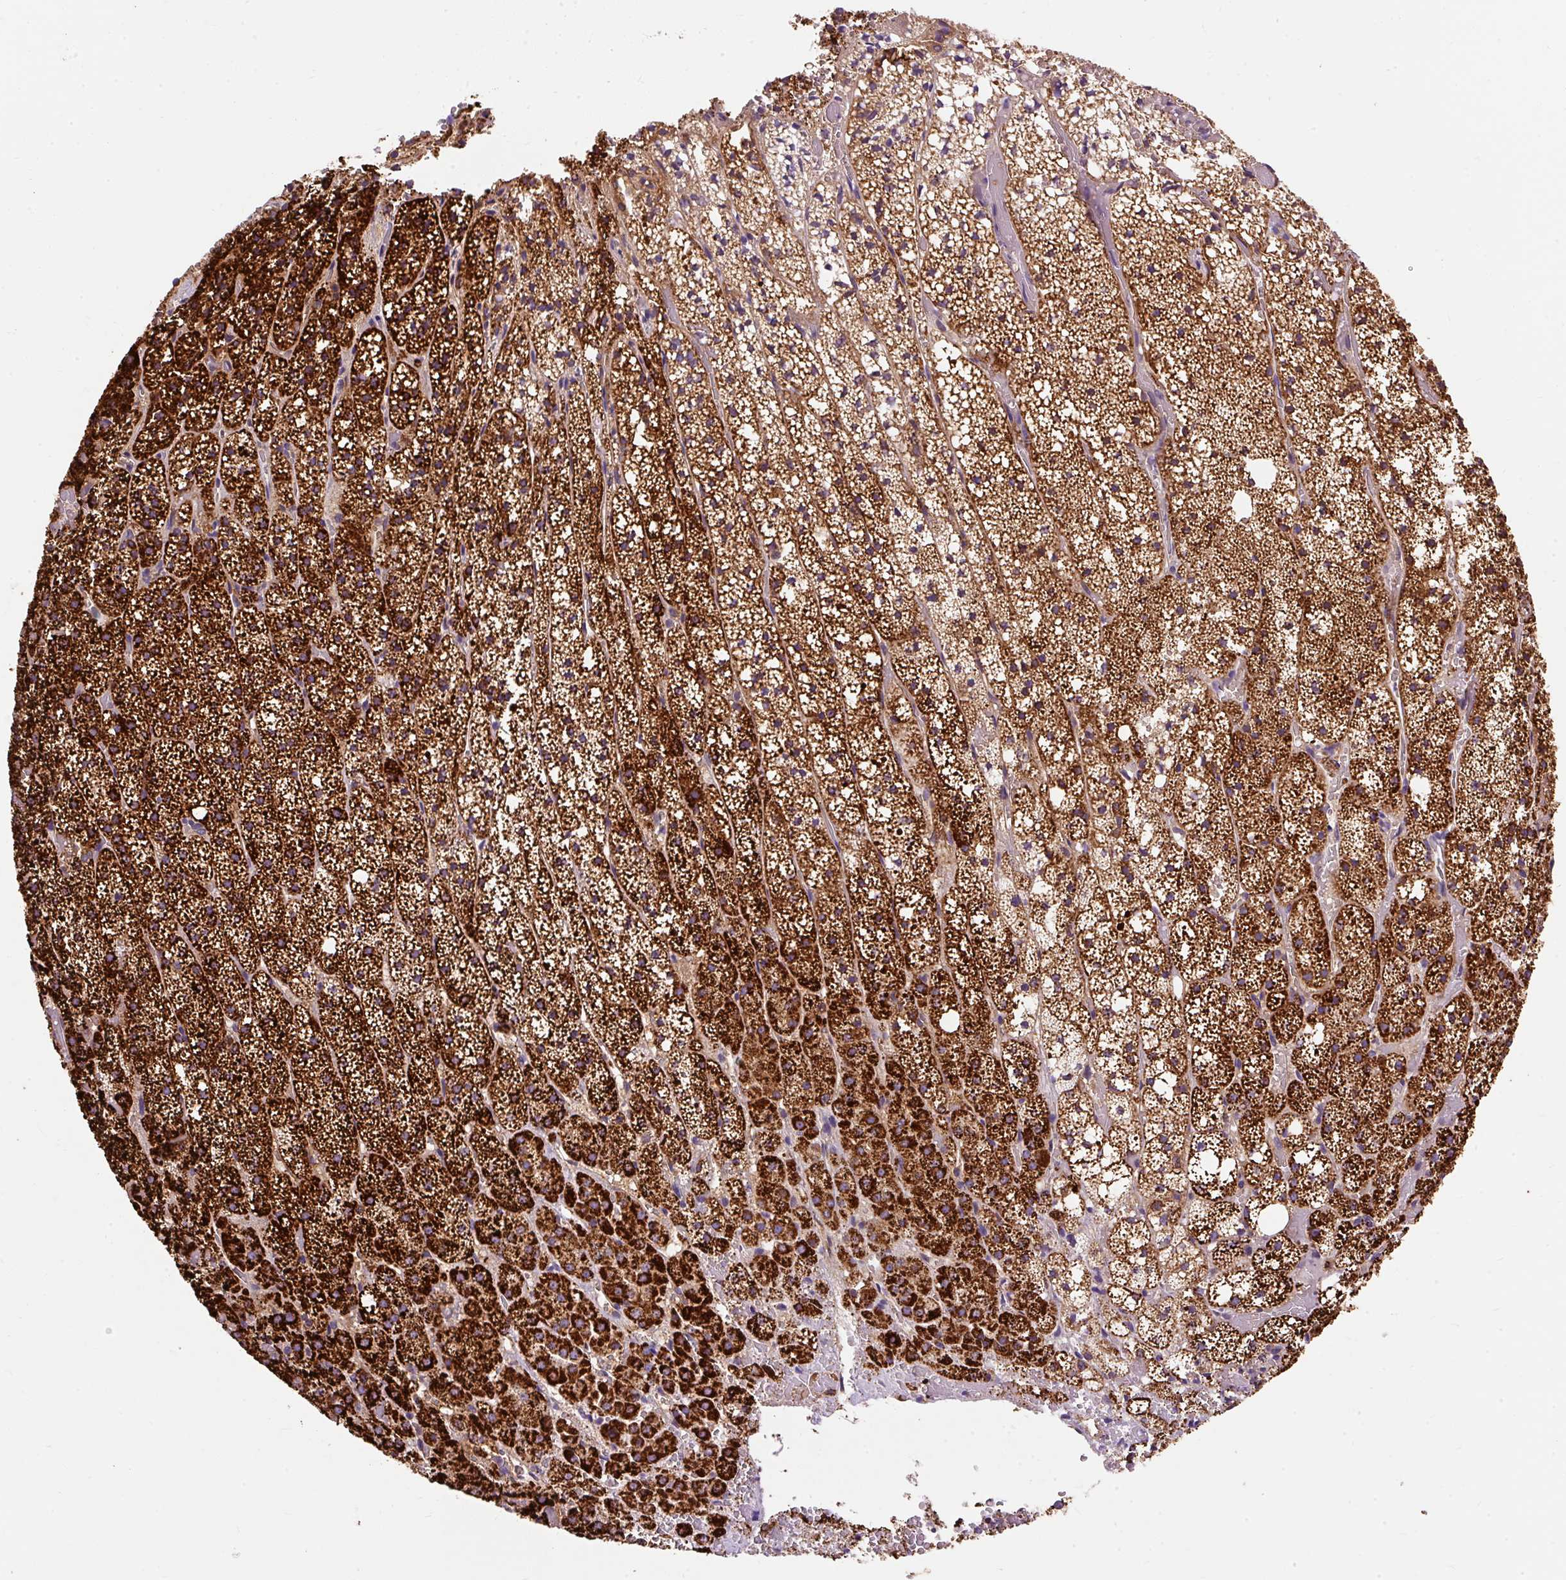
{"staining": {"intensity": "strong", "quantity": ">75%", "location": "cytoplasmic/membranous"}, "tissue": "adrenal gland", "cell_type": "Glandular cells", "image_type": "normal", "snomed": [{"axis": "morphology", "description": "Normal tissue, NOS"}, {"axis": "topography", "description": "Adrenal gland"}], "caption": "Immunohistochemical staining of unremarkable adrenal gland displays >75% levels of strong cytoplasmic/membranous protein expression in about >75% of glandular cells. (DAB (3,3'-diaminobenzidine) IHC with brightfield microscopy, high magnification).", "gene": "CEP290", "patient": {"sex": "male", "age": 53}}